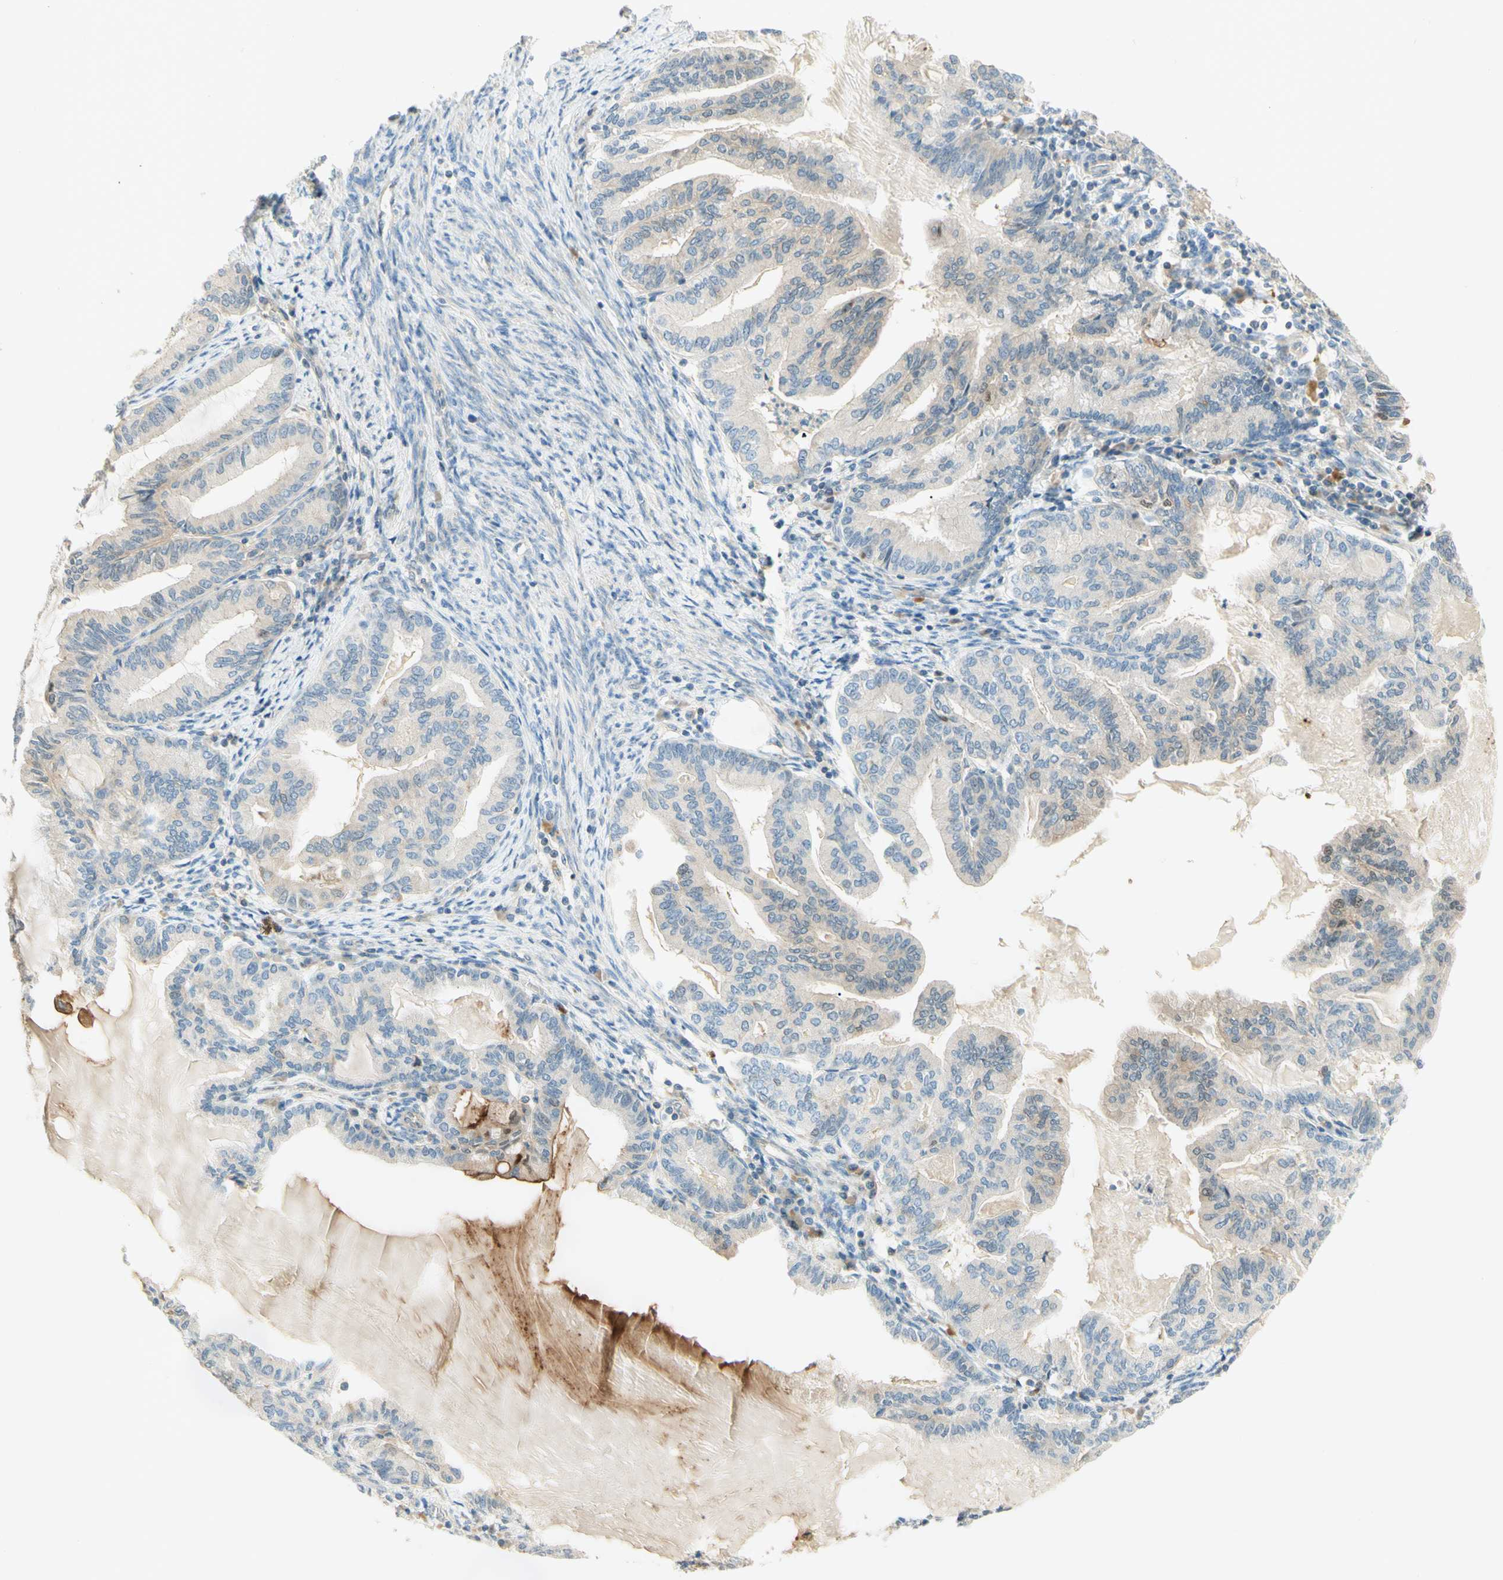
{"staining": {"intensity": "moderate", "quantity": "25%-75%", "location": "cytoplasmic/membranous"}, "tissue": "endometrial cancer", "cell_type": "Tumor cells", "image_type": "cancer", "snomed": [{"axis": "morphology", "description": "Adenocarcinoma, NOS"}, {"axis": "topography", "description": "Endometrium"}], "caption": "This micrograph reveals adenocarcinoma (endometrial) stained with immunohistochemistry (IHC) to label a protein in brown. The cytoplasmic/membranous of tumor cells show moderate positivity for the protein. Nuclei are counter-stained blue.", "gene": "PROM1", "patient": {"sex": "female", "age": 86}}